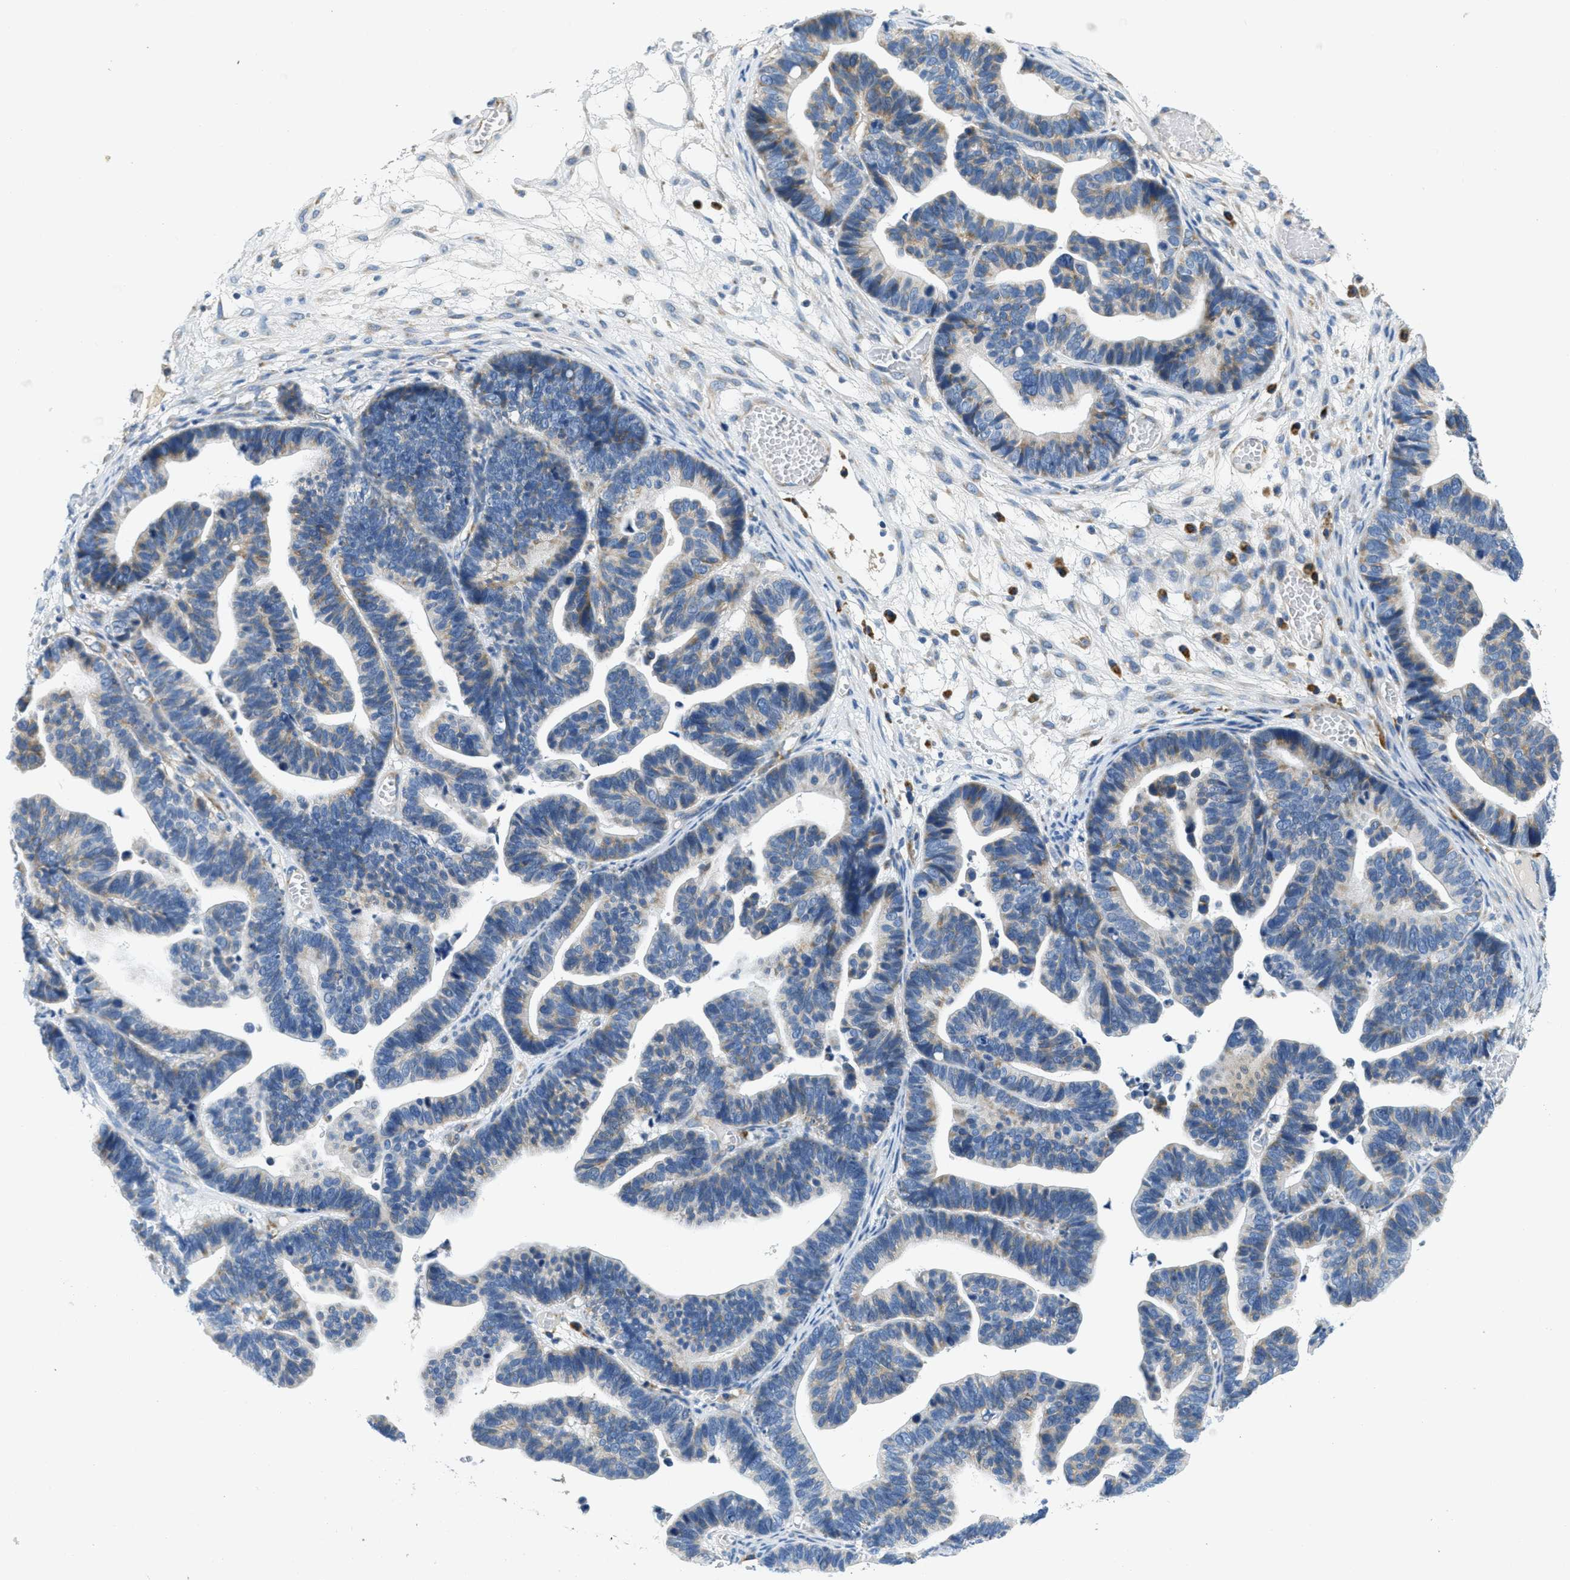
{"staining": {"intensity": "weak", "quantity": "25%-75%", "location": "cytoplasmic/membranous"}, "tissue": "ovarian cancer", "cell_type": "Tumor cells", "image_type": "cancer", "snomed": [{"axis": "morphology", "description": "Cystadenocarcinoma, serous, NOS"}, {"axis": "topography", "description": "Ovary"}], "caption": "Immunohistochemistry (IHC) histopathology image of neoplastic tissue: ovarian cancer stained using immunohistochemistry (IHC) demonstrates low levels of weak protein expression localized specifically in the cytoplasmic/membranous of tumor cells, appearing as a cytoplasmic/membranous brown color.", "gene": "CA4", "patient": {"sex": "female", "age": 56}}